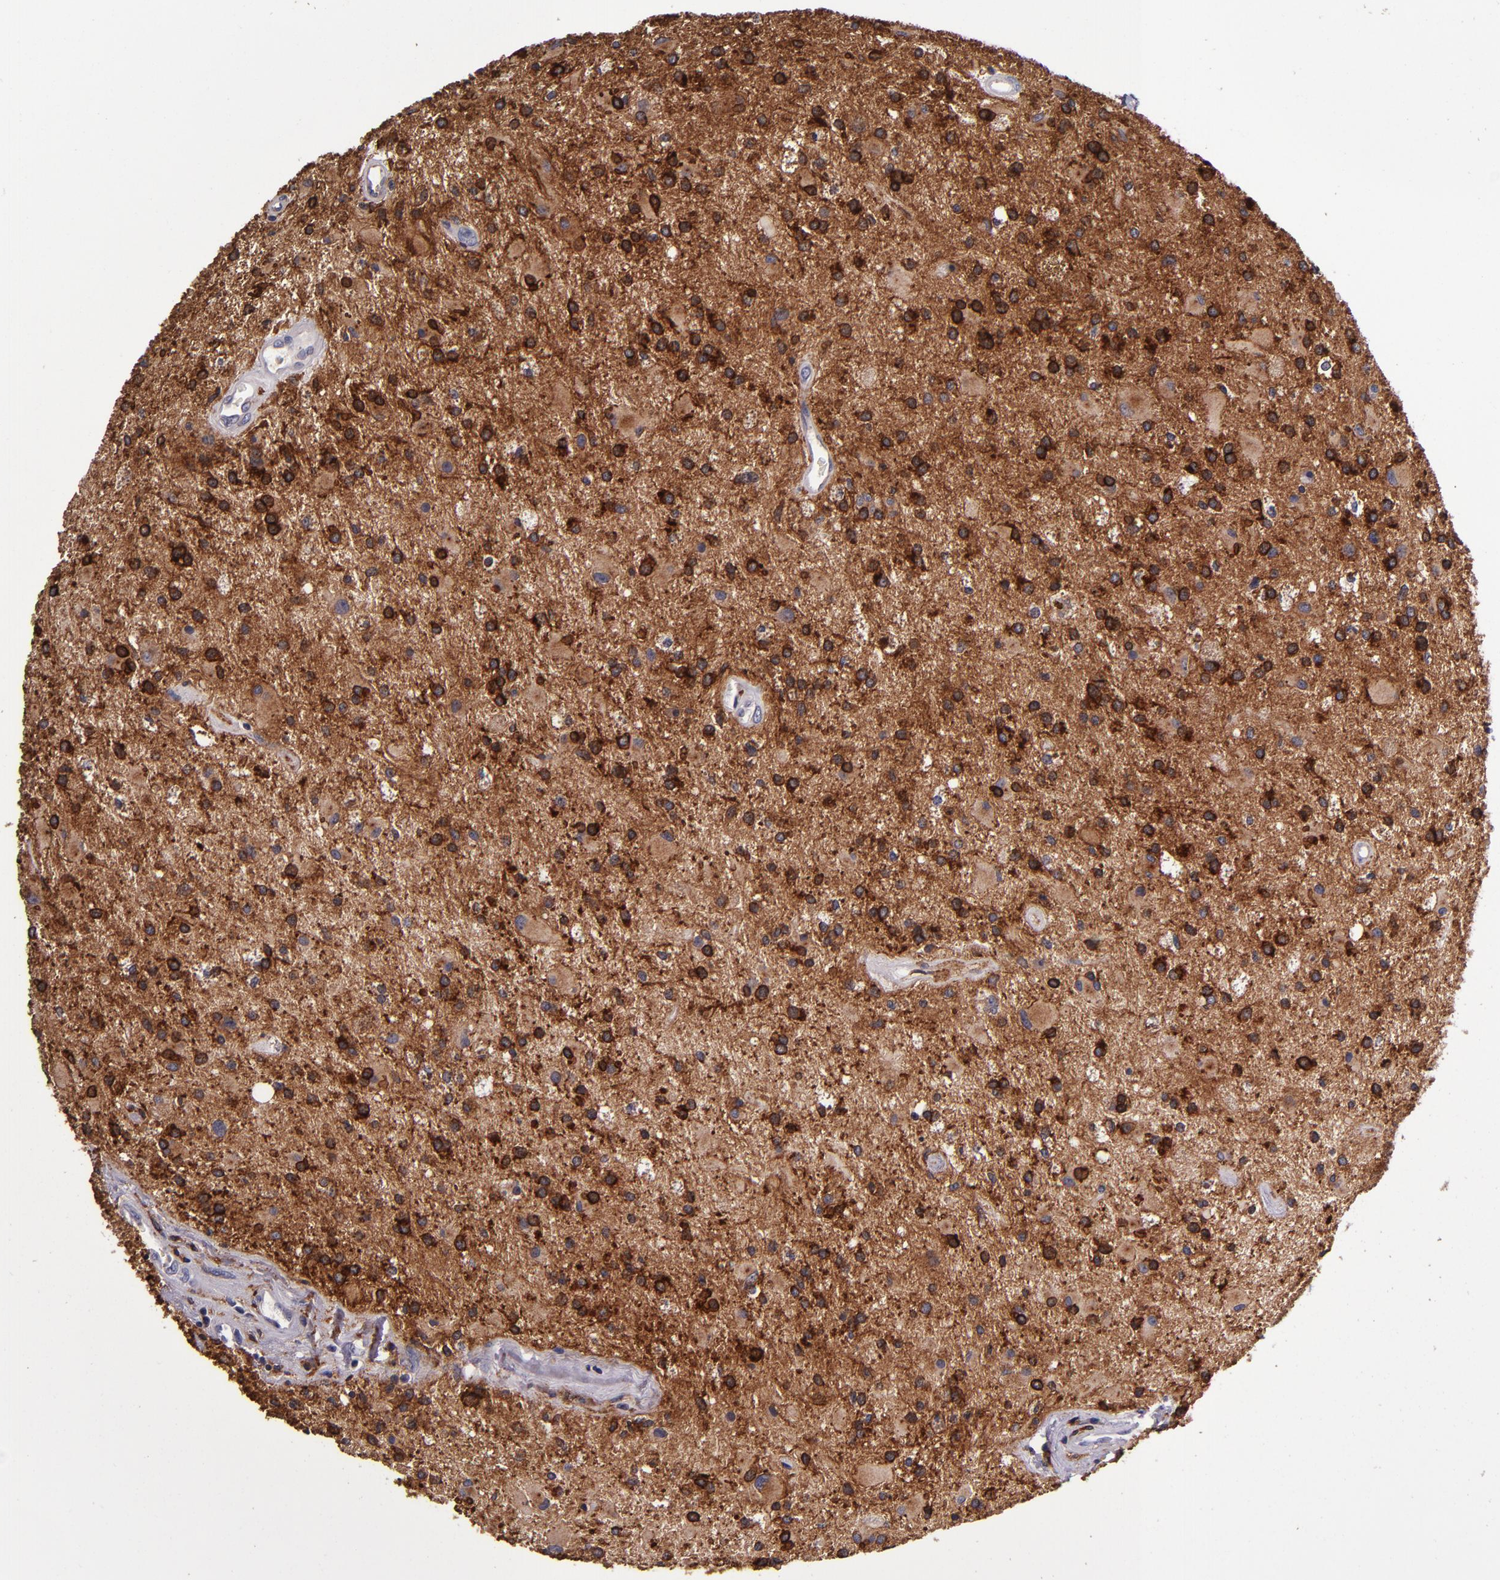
{"staining": {"intensity": "strong", "quantity": ">75%", "location": "cytoplasmic/membranous"}, "tissue": "glioma", "cell_type": "Tumor cells", "image_type": "cancer", "snomed": [{"axis": "morphology", "description": "Glioma, malignant, Low grade"}, {"axis": "topography", "description": "Brain"}], "caption": "Tumor cells display high levels of strong cytoplasmic/membranous staining in about >75% of cells in glioma. (IHC, brightfield microscopy, high magnification).", "gene": "SIRPA", "patient": {"sex": "male", "age": 58}}